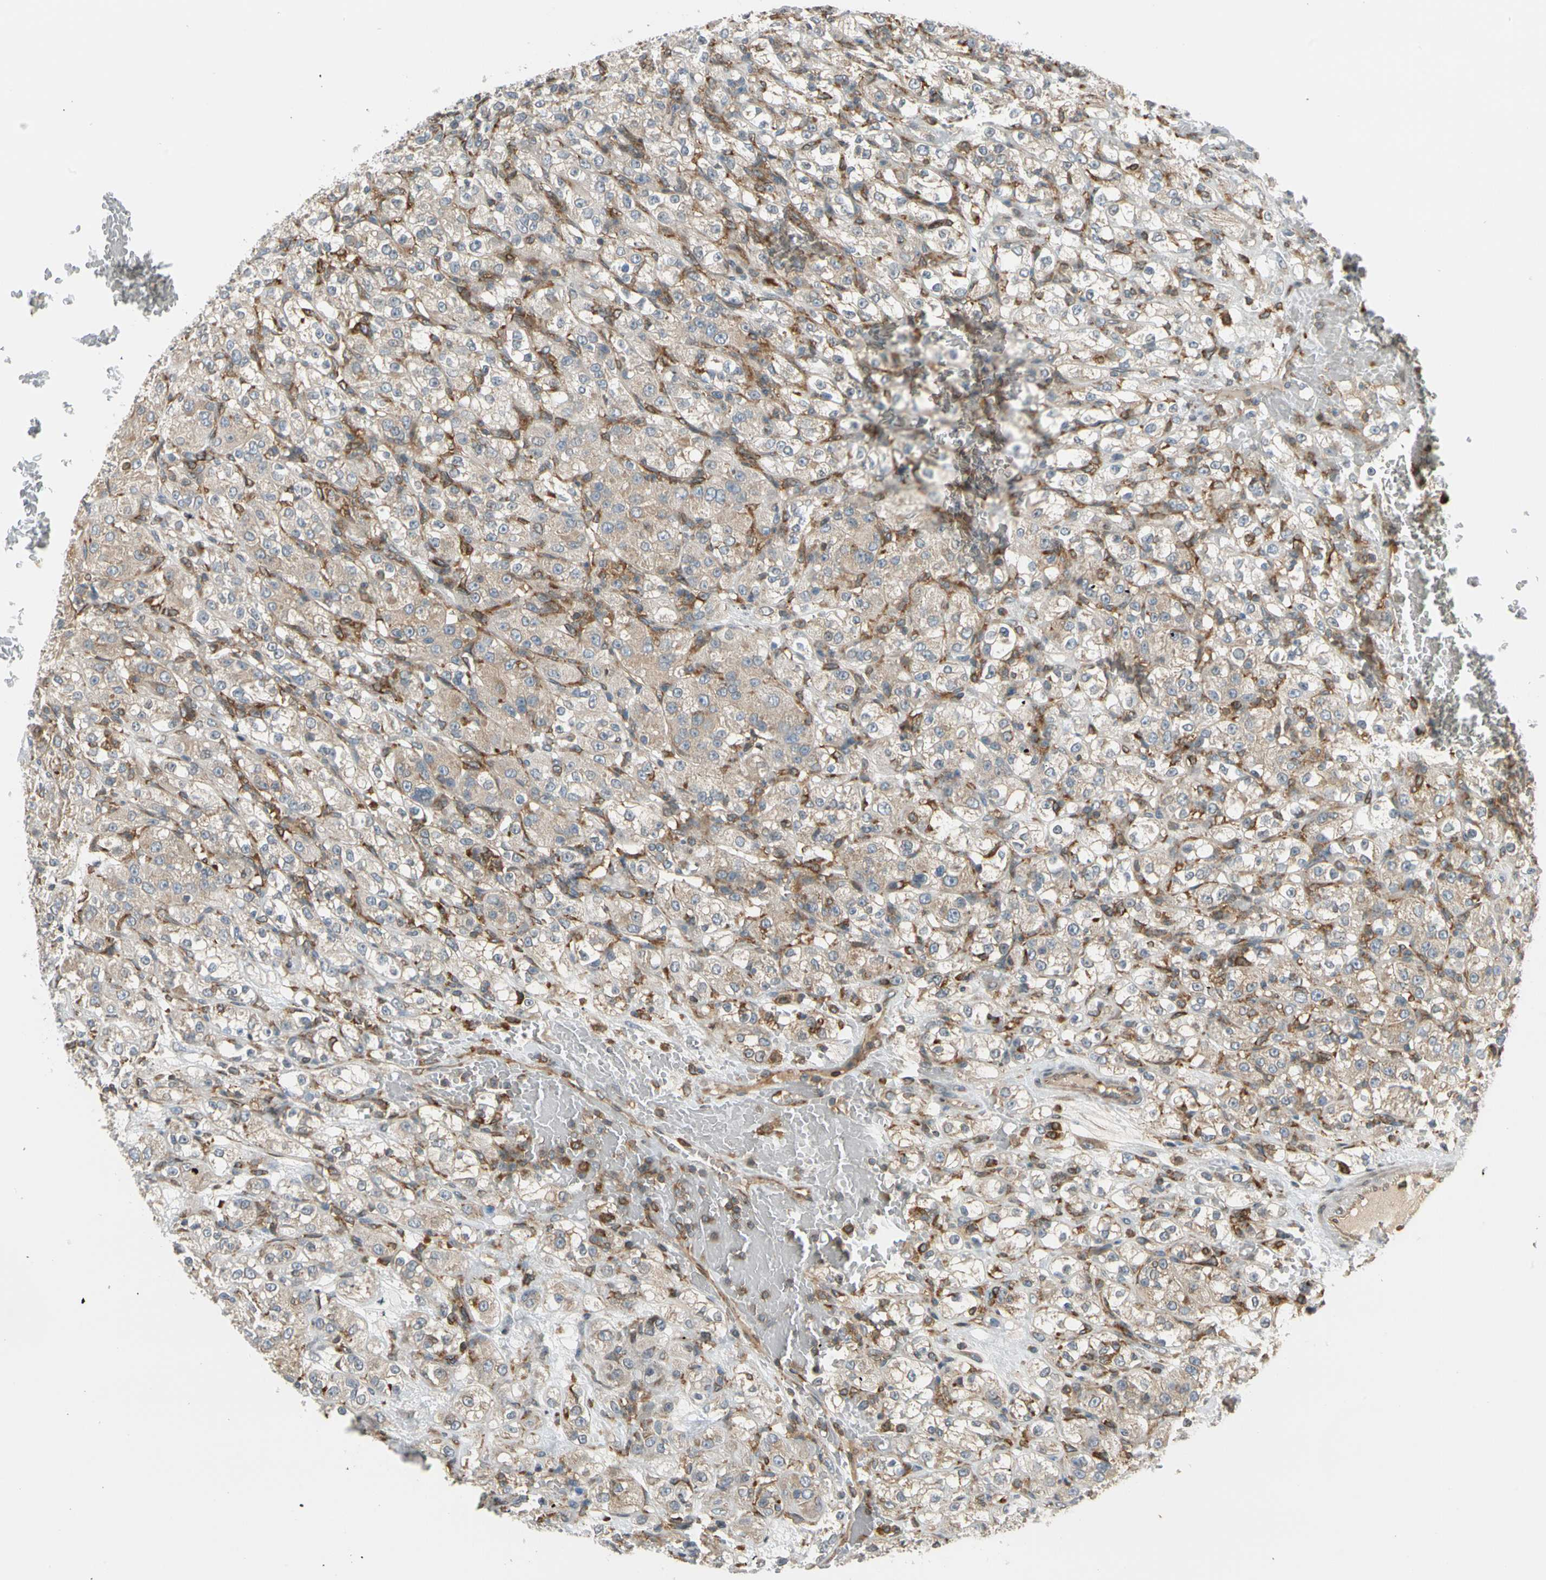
{"staining": {"intensity": "moderate", "quantity": "25%-75%", "location": "cytoplasmic/membranous"}, "tissue": "renal cancer", "cell_type": "Tumor cells", "image_type": "cancer", "snomed": [{"axis": "morphology", "description": "Normal tissue, NOS"}, {"axis": "morphology", "description": "Adenocarcinoma, NOS"}, {"axis": "topography", "description": "Kidney"}], "caption": "Human renal adenocarcinoma stained with a protein marker displays moderate staining in tumor cells.", "gene": "TRIO", "patient": {"sex": "male", "age": 61}}